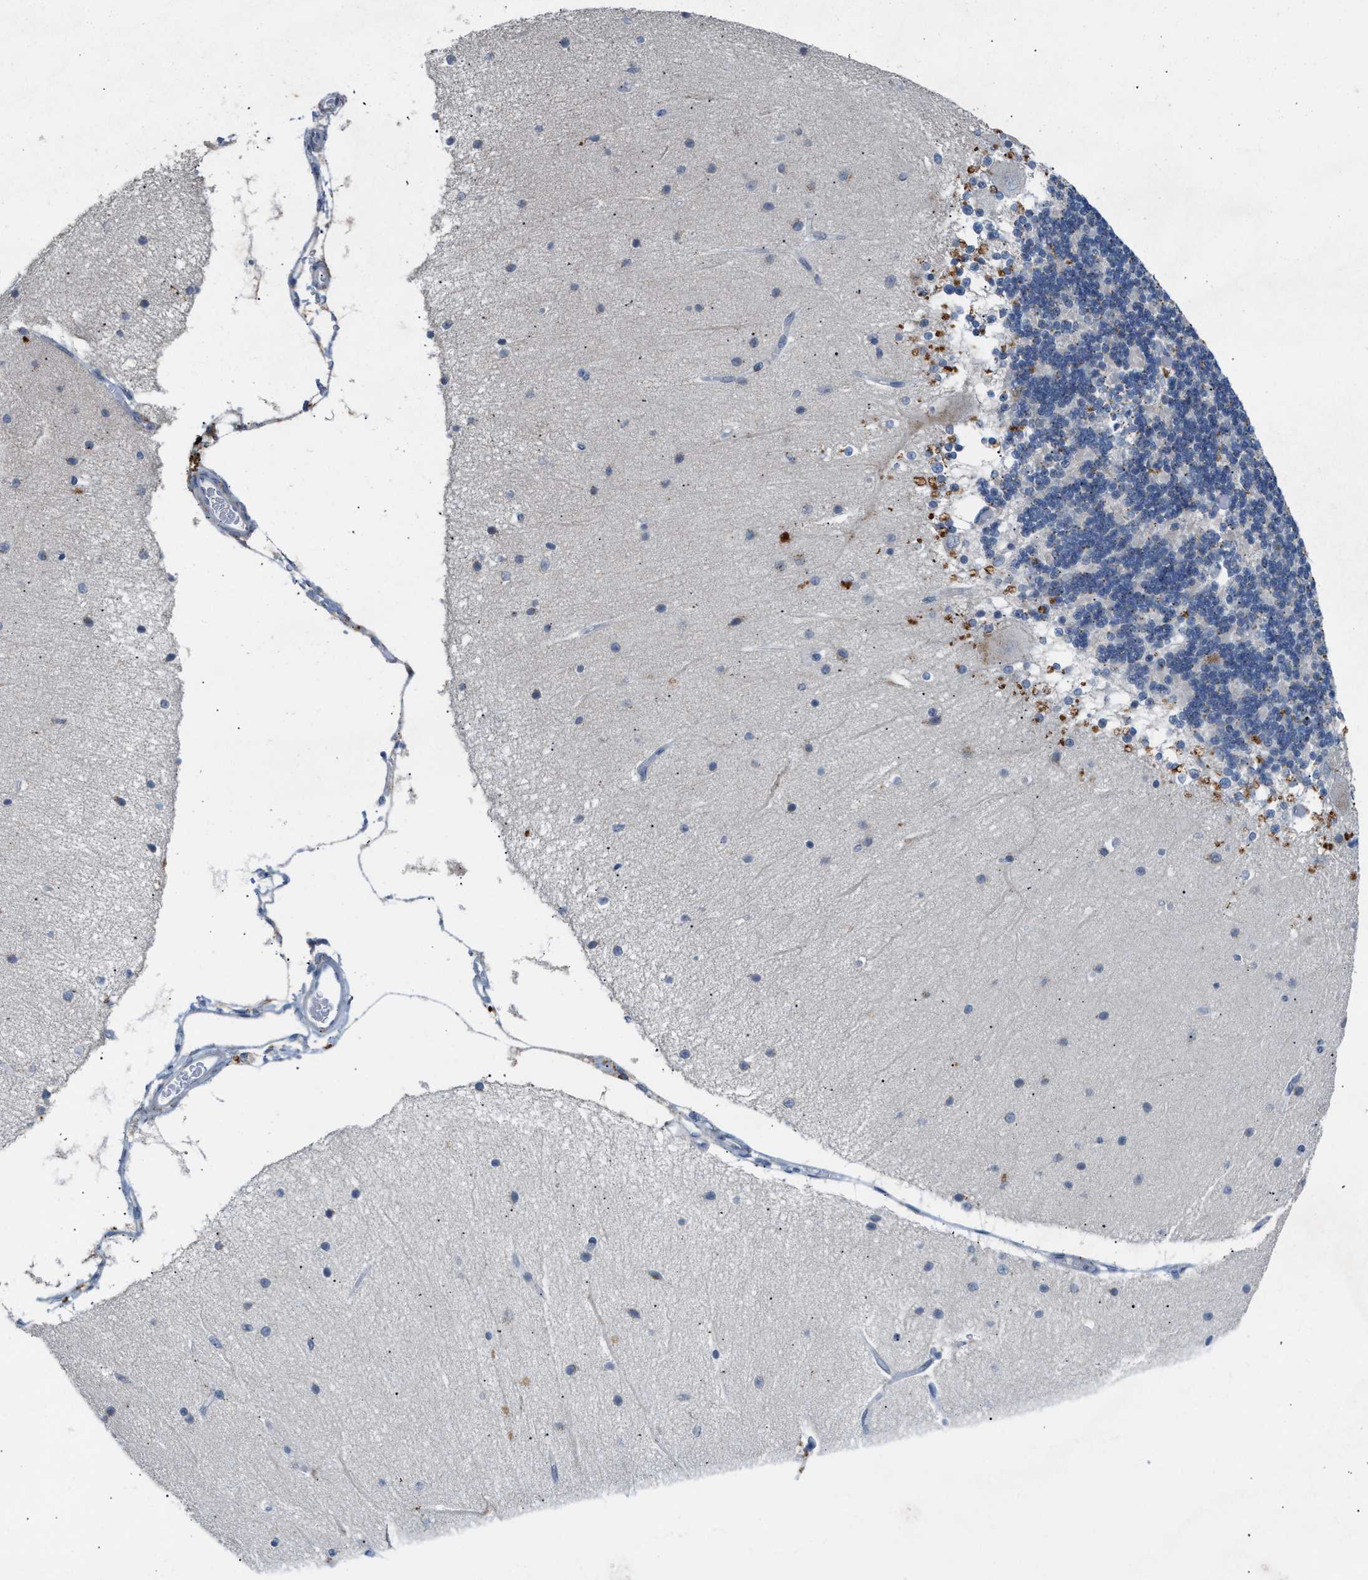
{"staining": {"intensity": "moderate", "quantity": "<25%", "location": "cytoplasmic/membranous"}, "tissue": "cerebellum", "cell_type": "Cells in granular layer", "image_type": "normal", "snomed": [{"axis": "morphology", "description": "Normal tissue, NOS"}, {"axis": "topography", "description": "Cerebellum"}], "caption": "A brown stain shows moderate cytoplasmic/membranous expression of a protein in cells in granular layer of unremarkable cerebellum. The protein is shown in brown color, while the nuclei are stained blue.", "gene": "SLC5A5", "patient": {"sex": "female", "age": 54}}